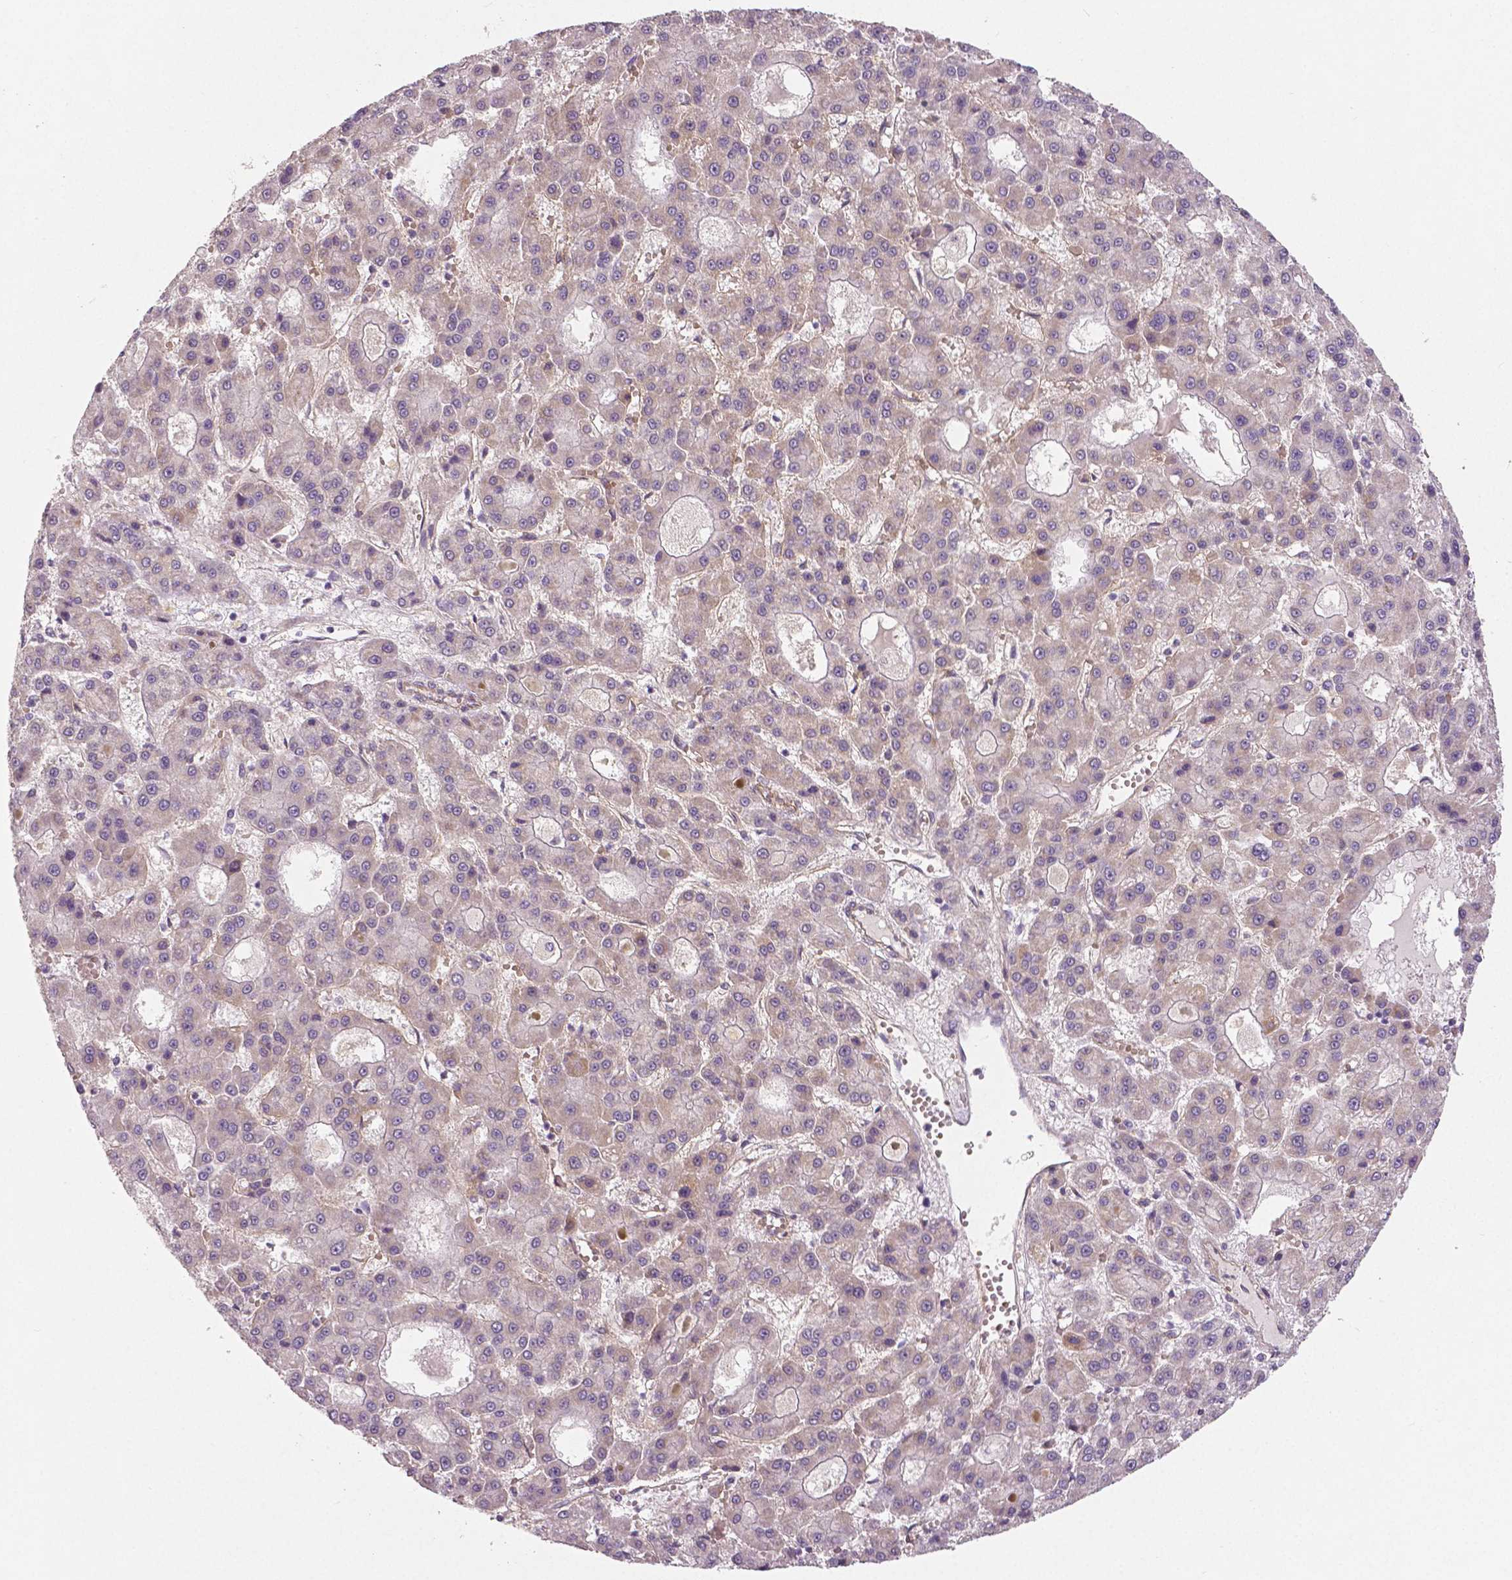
{"staining": {"intensity": "weak", "quantity": "<25%", "location": "cytoplasmic/membranous"}, "tissue": "liver cancer", "cell_type": "Tumor cells", "image_type": "cancer", "snomed": [{"axis": "morphology", "description": "Carcinoma, Hepatocellular, NOS"}, {"axis": "topography", "description": "Liver"}], "caption": "Tumor cells show no significant protein expression in liver cancer.", "gene": "FLT1", "patient": {"sex": "male", "age": 70}}